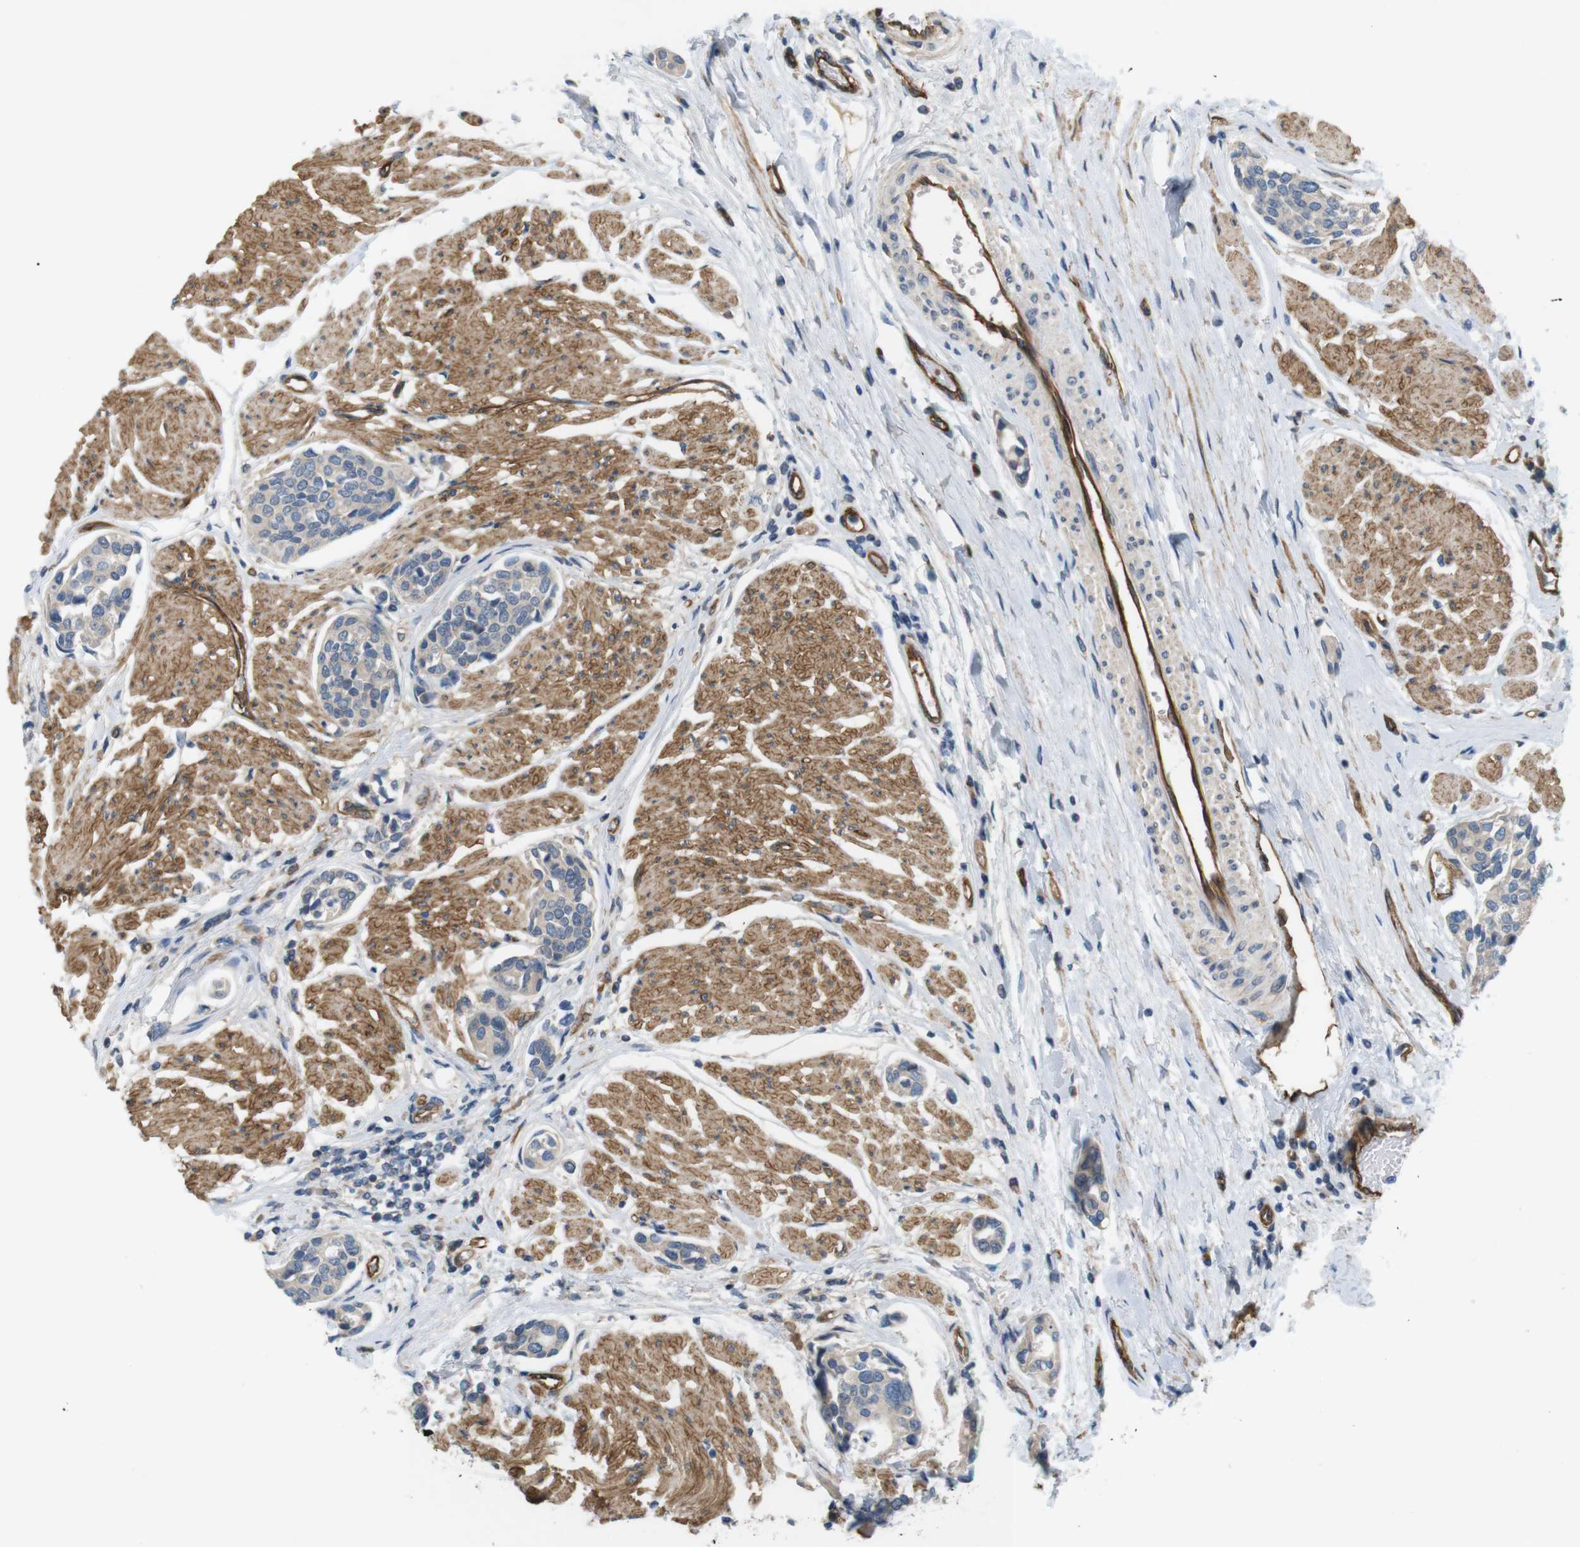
{"staining": {"intensity": "weak", "quantity": ">75%", "location": "cytoplasmic/membranous"}, "tissue": "urothelial cancer", "cell_type": "Tumor cells", "image_type": "cancer", "snomed": [{"axis": "morphology", "description": "Urothelial carcinoma, High grade"}, {"axis": "topography", "description": "Urinary bladder"}], "caption": "A low amount of weak cytoplasmic/membranous staining is present in approximately >75% of tumor cells in urothelial cancer tissue. (IHC, brightfield microscopy, high magnification).", "gene": "BVES", "patient": {"sex": "male", "age": 78}}